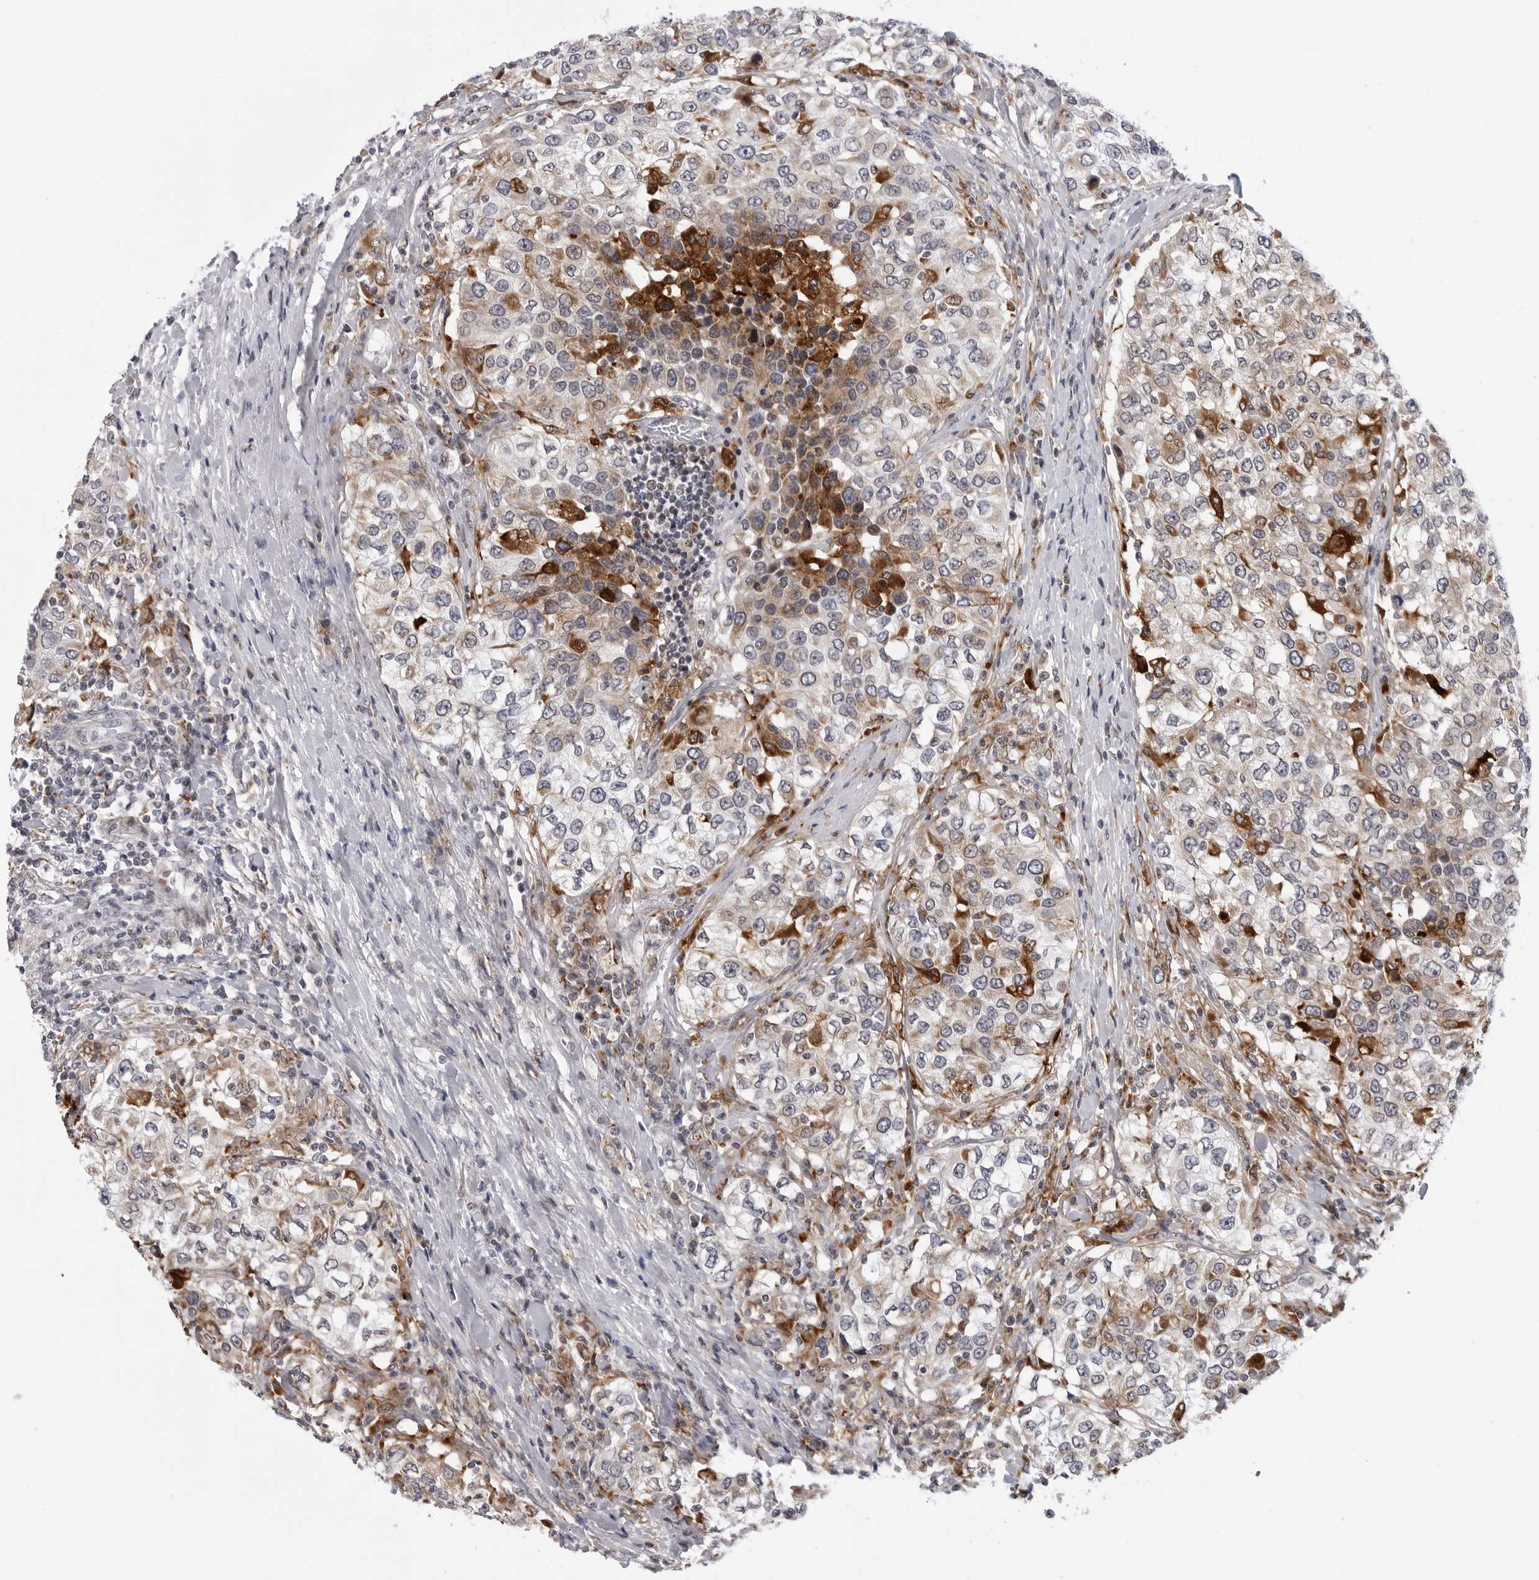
{"staining": {"intensity": "weak", "quantity": "<25%", "location": "cytoplasmic/membranous"}, "tissue": "urothelial cancer", "cell_type": "Tumor cells", "image_type": "cancer", "snomed": [{"axis": "morphology", "description": "Urothelial carcinoma, High grade"}, {"axis": "topography", "description": "Urinary bladder"}], "caption": "Human urothelial cancer stained for a protein using IHC reveals no staining in tumor cells.", "gene": "CDK20", "patient": {"sex": "female", "age": 80}}